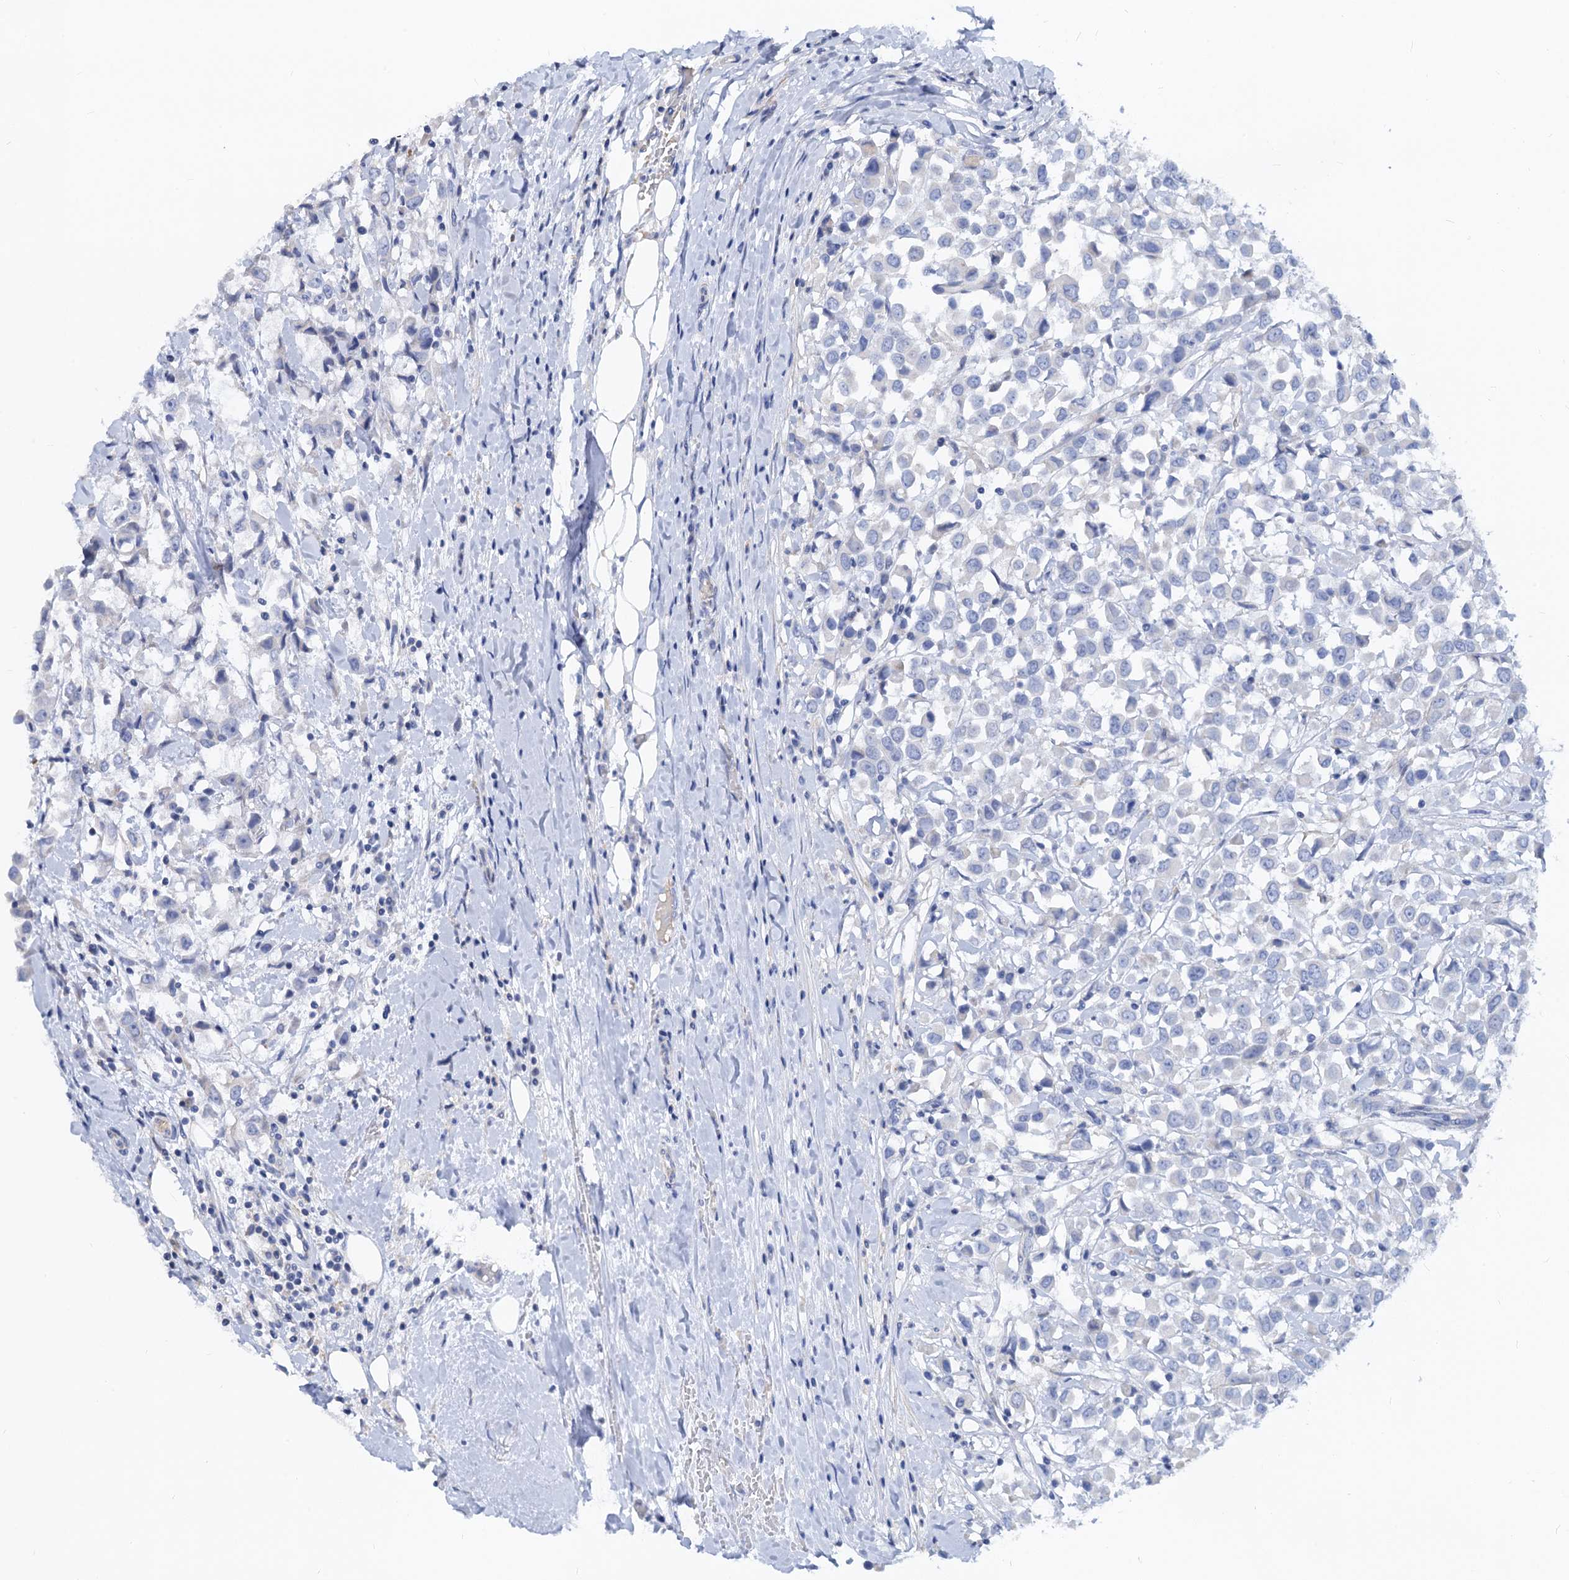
{"staining": {"intensity": "negative", "quantity": "none", "location": "none"}, "tissue": "breast cancer", "cell_type": "Tumor cells", "image_type": "cancer", "snomed": [{"axis": "morphology", "description": "Duct carcinoma"}, {"axis": "topography", "description": "Breast"}], "caption": "This is an immunohistochemistry (IHC) photomicrograph of breast cancer. There is no expression in tumor cells.", "gene": "RBP3", "patient": {"sex": "female", "age": 61}}